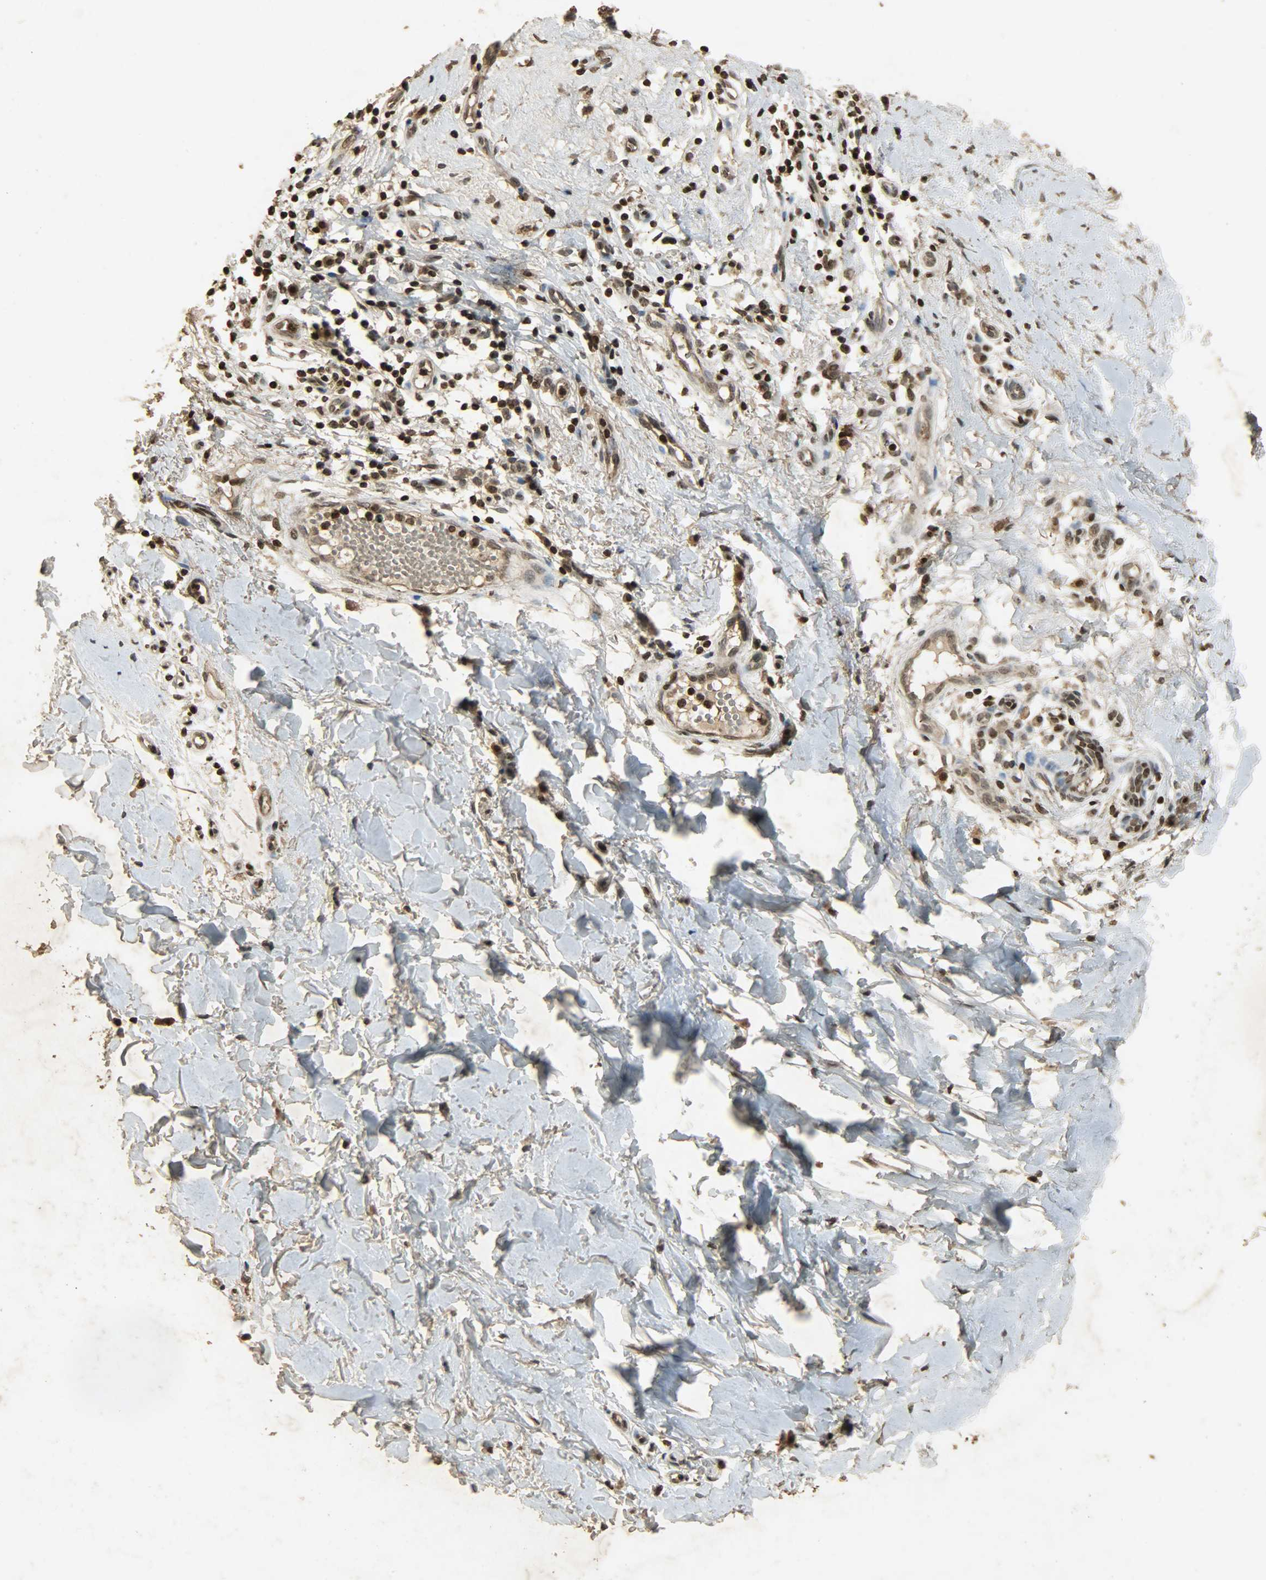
{"staining": {"intensity": "weak", "quantity": ">75%", "location": "cytoplasmic/membranous,nuclear"}, "tissue": "skin cancer", "cell_type": "Tumor cells", "image_type": "cancer", "snomed": [{"axis": "morphology", "description": "Fibrosis, NOS"}, {"axis": "morphology", "description": "Basal cell carcinoma"}, {"axis": "topography", "description": "Skin"}], "caption": "The histopathology image shows immunohistochemical staining of skin basal cell carcinoma. There is weak cytoplasmic/membranous and nuclear staining is identified in approximately >75% of tumor cells. (brown staining indicates protein expression, while blue staining denotes nuclei).", "gene": "PPP3R1", "patient": {"sex": "male", "age": 76}}